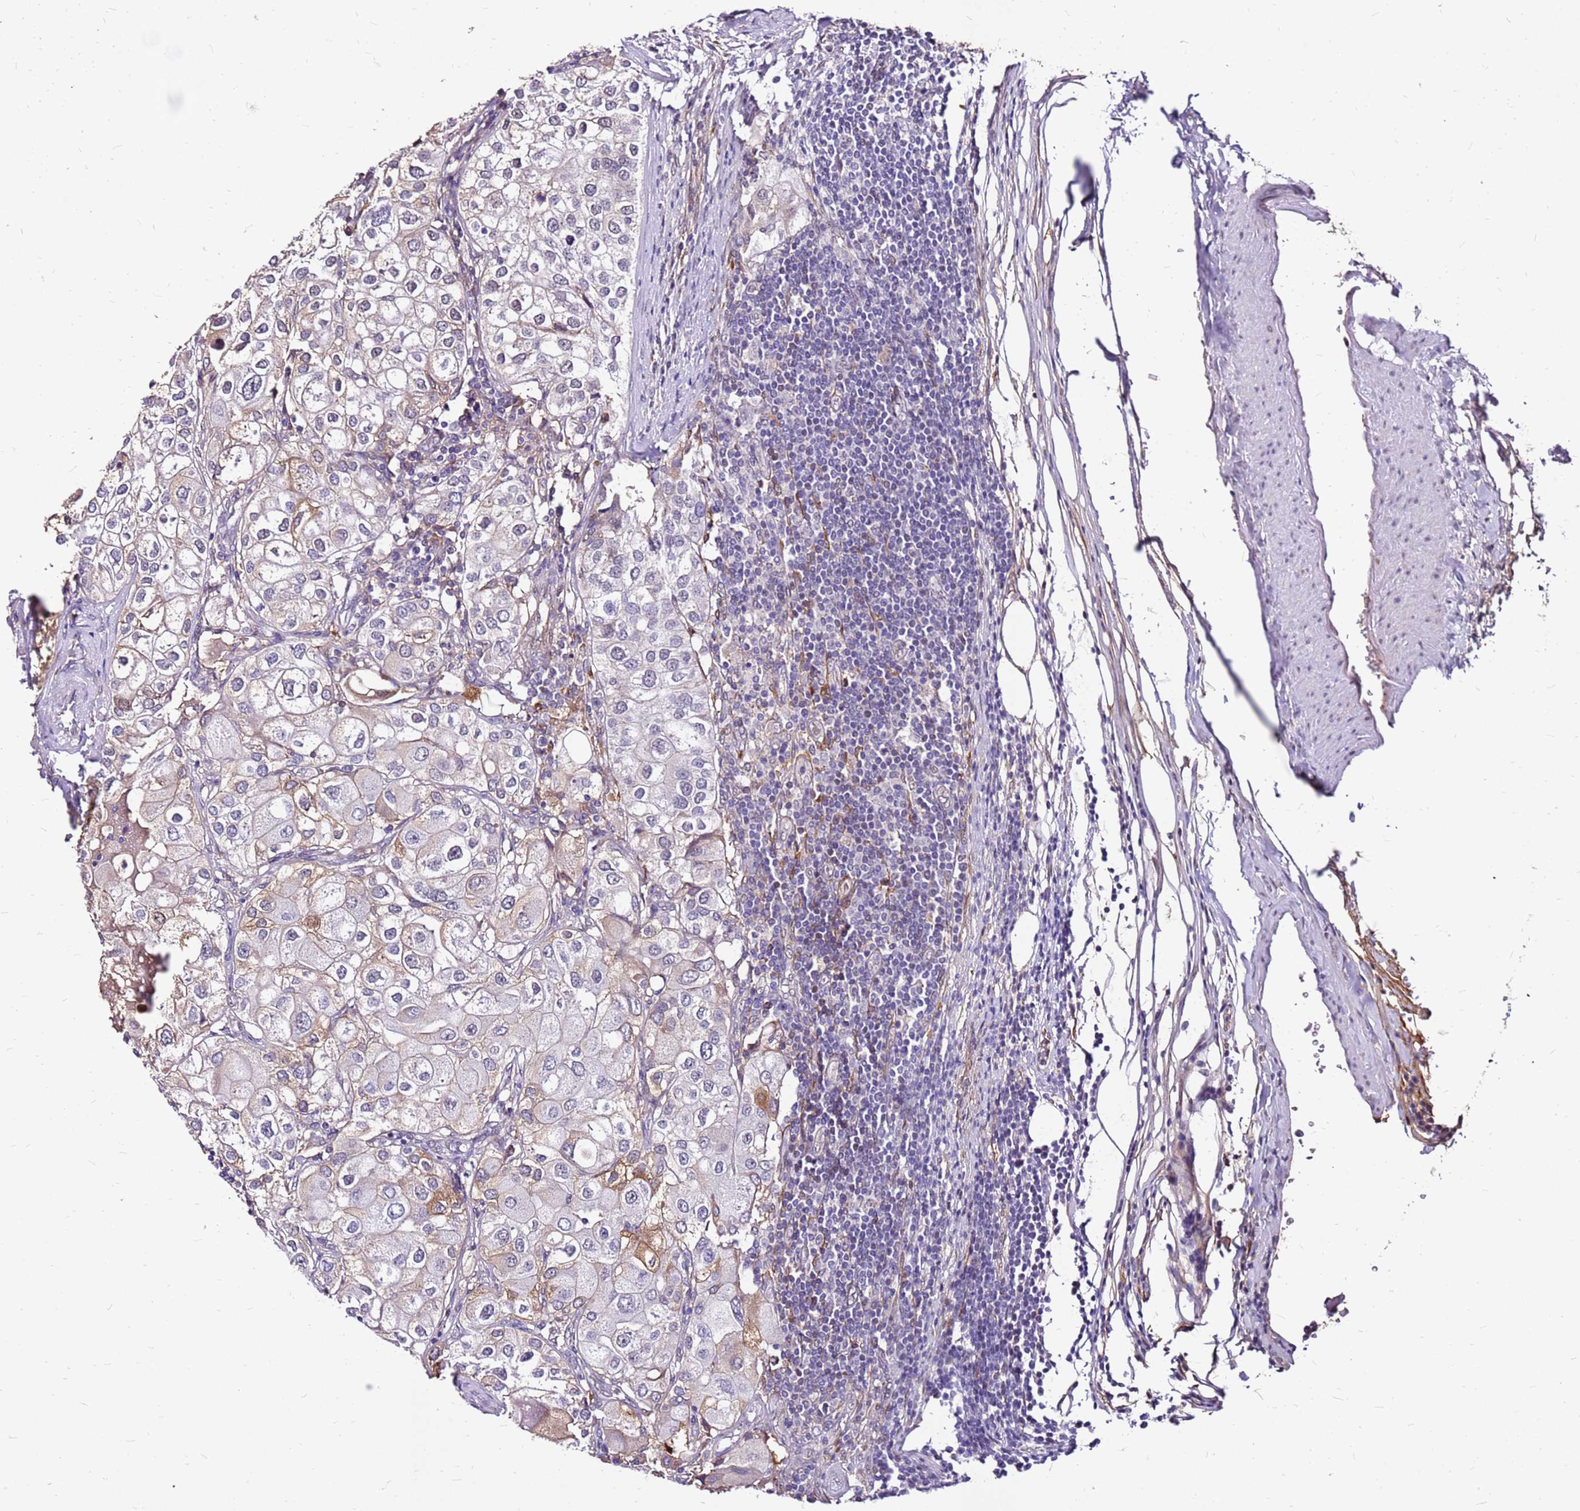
{"staining": {"intensity": "moderate", "quantity": "<25%", "location": "cytoplasmic/membranous"}, "tissue": "urothelial cancer", "cell_type": "Tumor cells", "image_type": "cancer", "snomed": [{"axis": "morphology", "description": "Urothelial carcinoma, High grade"}, {"axis": "topography", "description": "Urinary bladder"}], "caption": "Urothelial carcinoma (high-grade) stained with IHC displays moderate cytoplasmic/membranous staining in about <25% of tumor cells.", "gene": "ALDH1A3", "patient": {"sex": "male", "age": 64}}